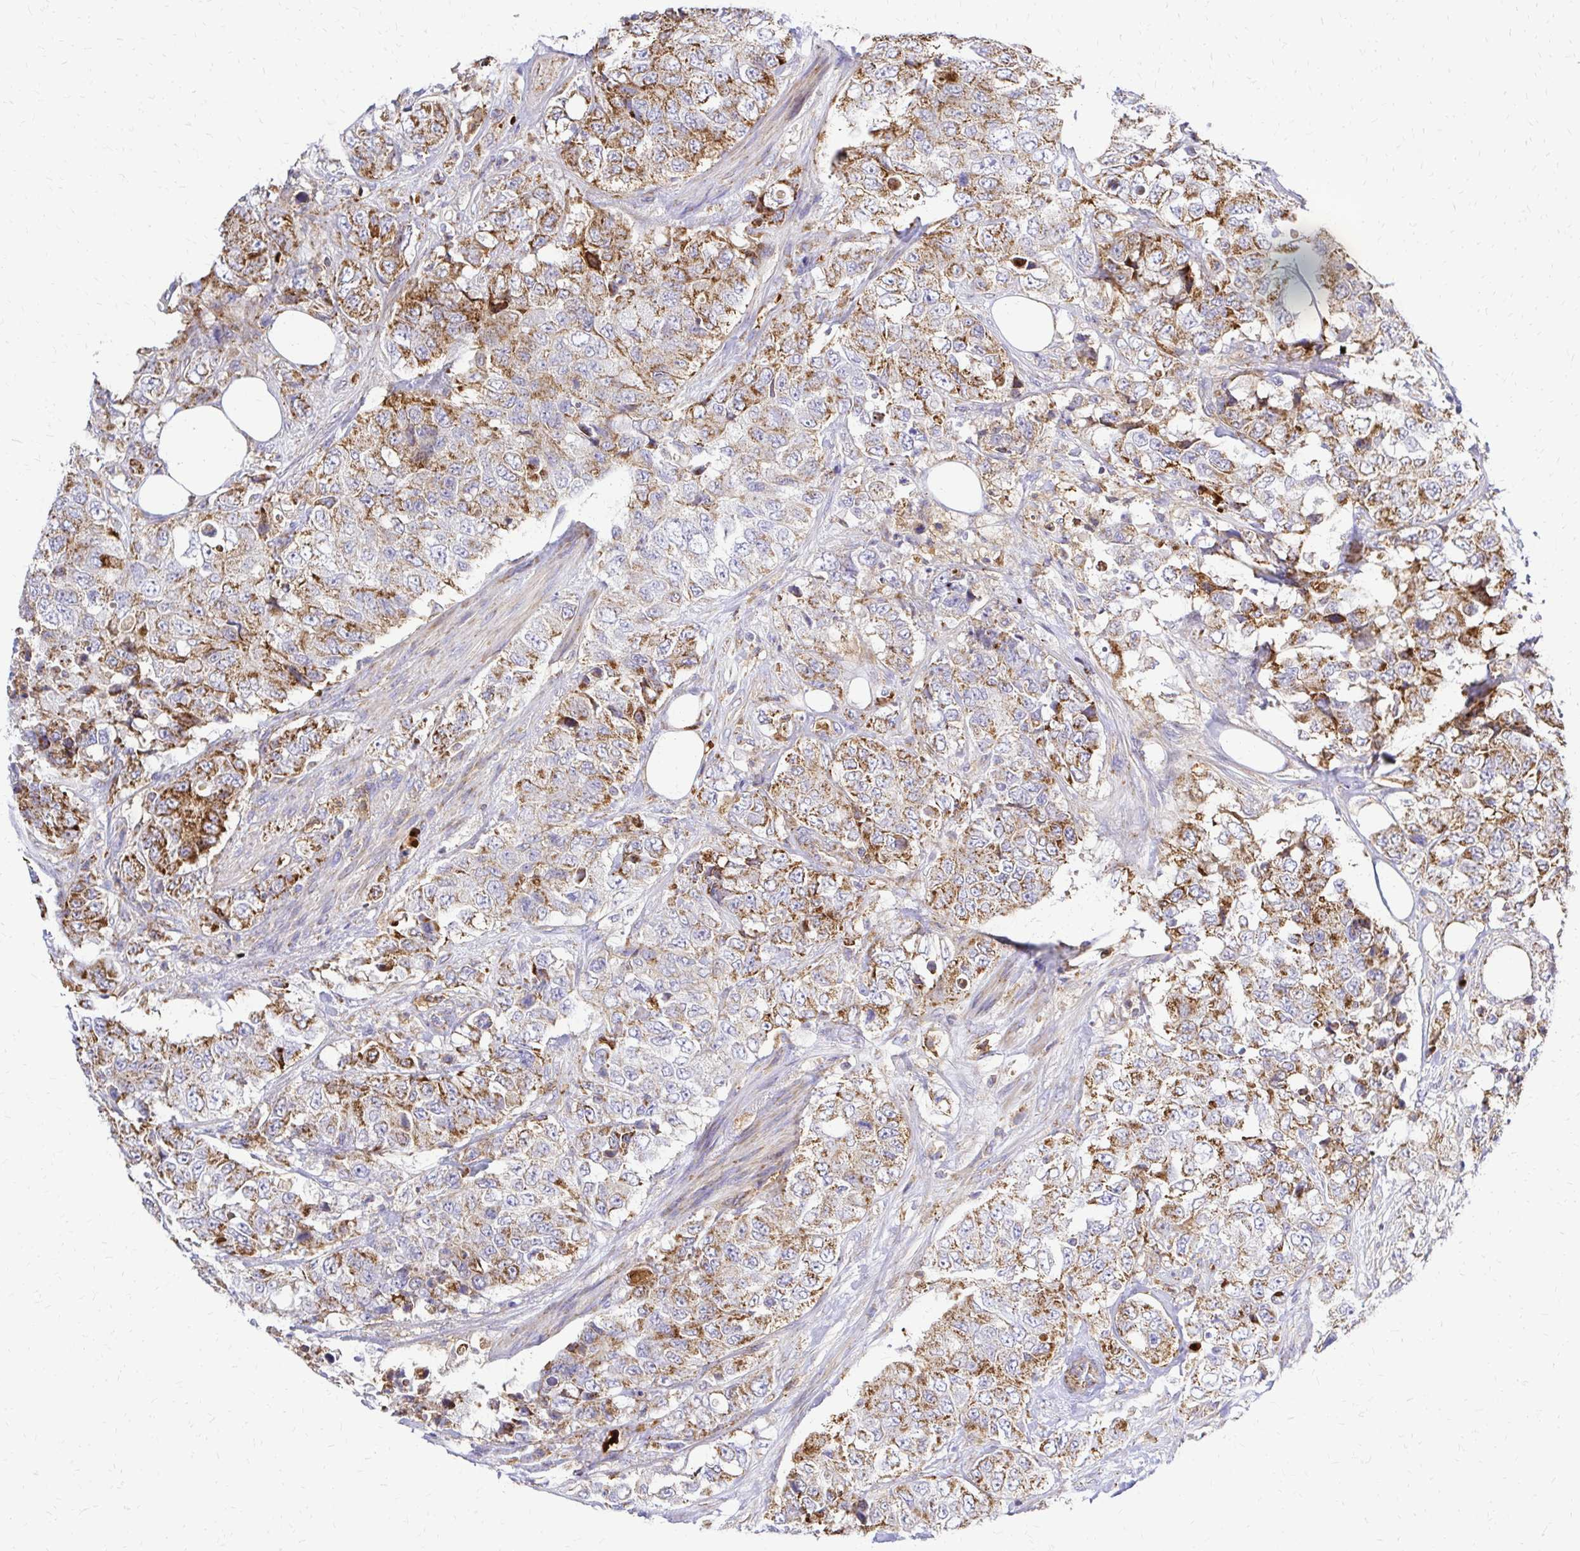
{"staining": {"intensity": "moderate", "quantity": ">75%", "location": "cytoplasmic/membranous"}, "tissue": "urothelial cancer", "cell_type": "Tumor cells", "image_type": "cancer", "snomed": [{"axis": "morphology", "description": "Urothelial carcinoma, High grade"}, {"axis": "topography", "description": "Urinary bladder"}], "caption": "Urothelial cancer tissue shows moderate cytoplasmic/membranous expression in about >75% of tumor cells, visualized by immunohistochemistry.", "gene": "MRPL13", "patient": {"sex": "female", "age": 78}}